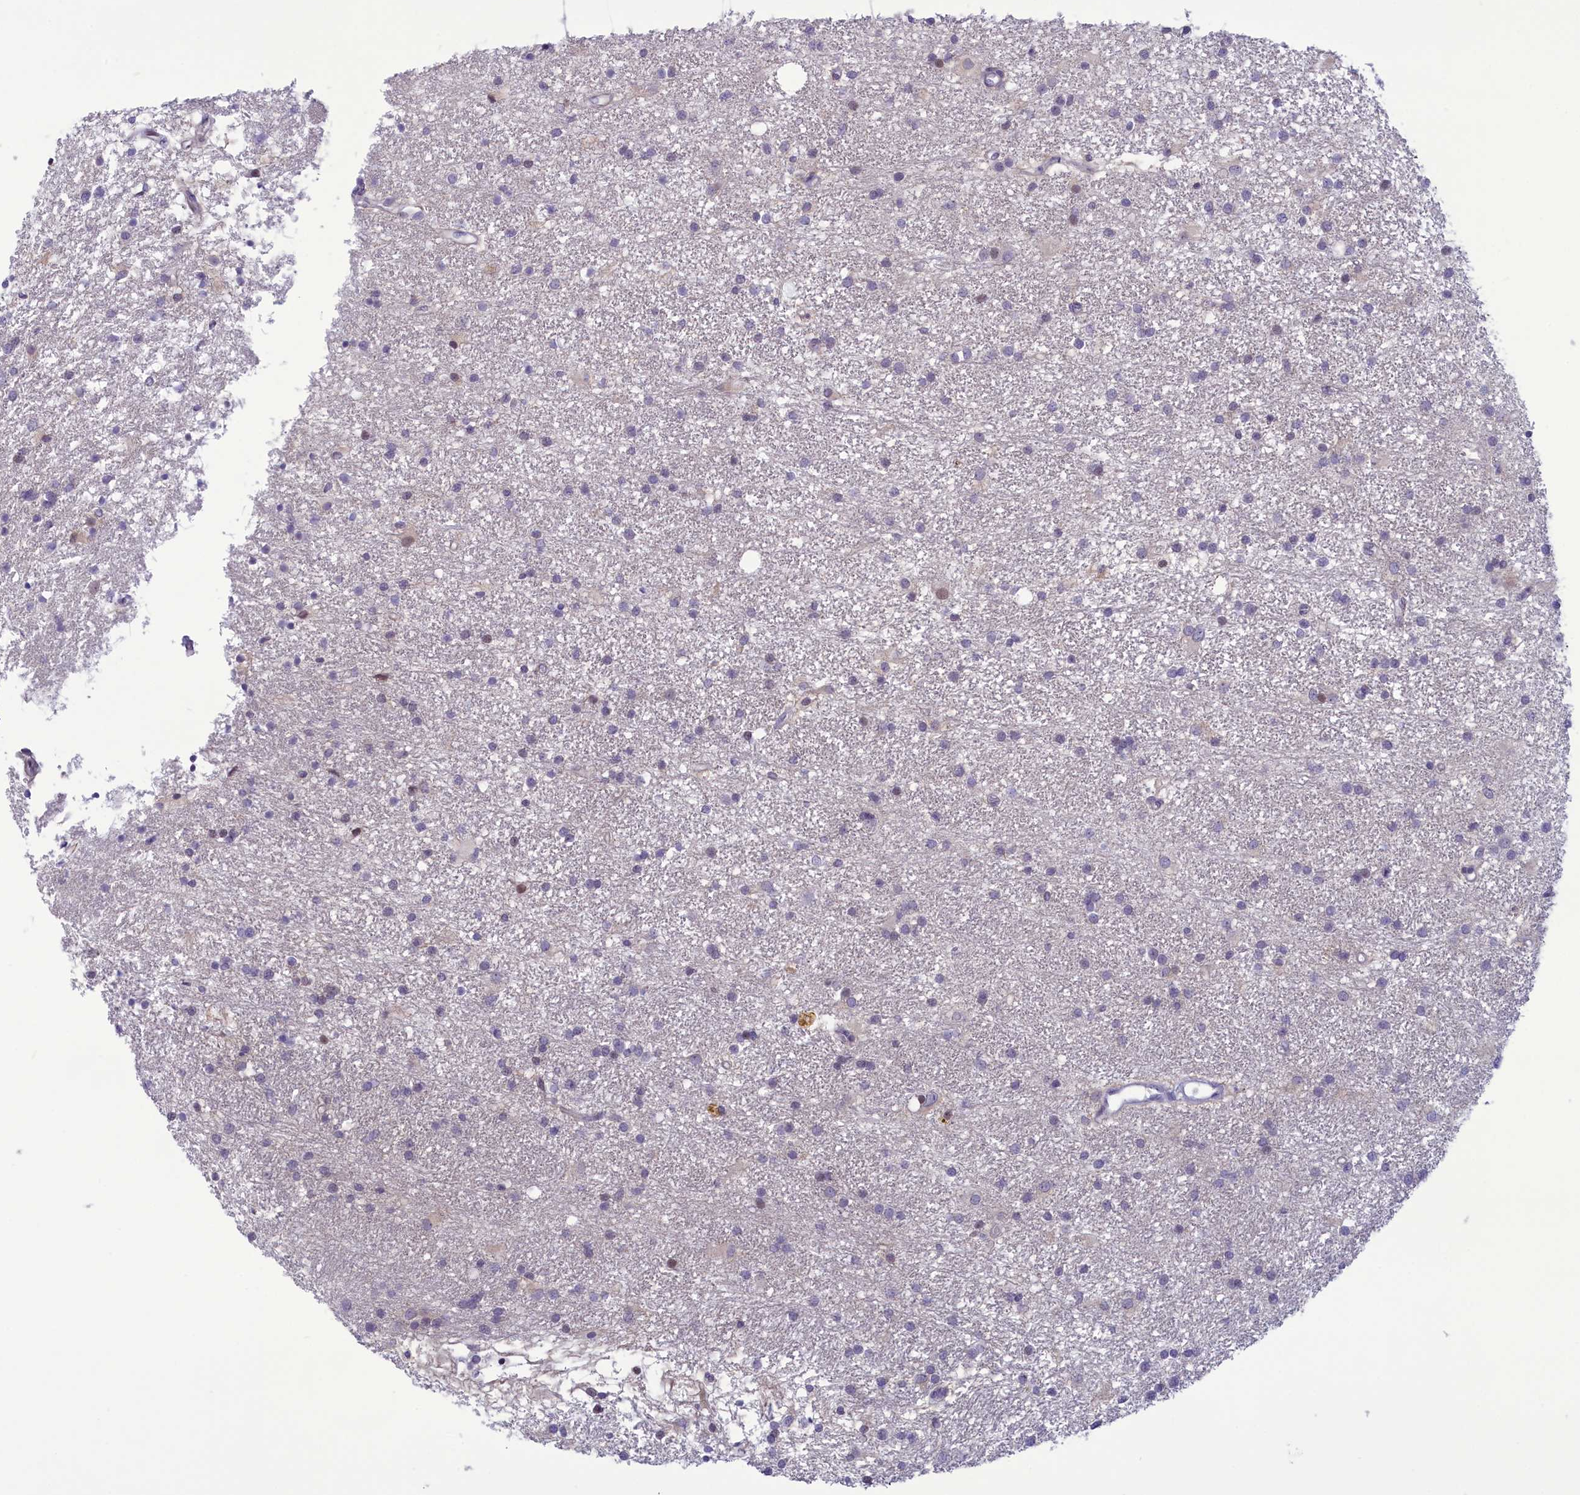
{"staining": {"intensity": "negative", "quantity": "none", "location": "none"}, "tissue": "glioma", "cell_type": "Tumor cells", "image_type": "cancer", "snomed": [{"axis": "morphology", "description": "Glioma, malignant, High grade"}, {"axis": "topography", "description": "Brain"}], "caption": "Tumor cells show no significant positivity in glioma. (DAB immunohistochemistry (IHC) with hematoxylin counter stain).", "gene": "CORO2A", "patient": {"sex": "male", "age": 77}}